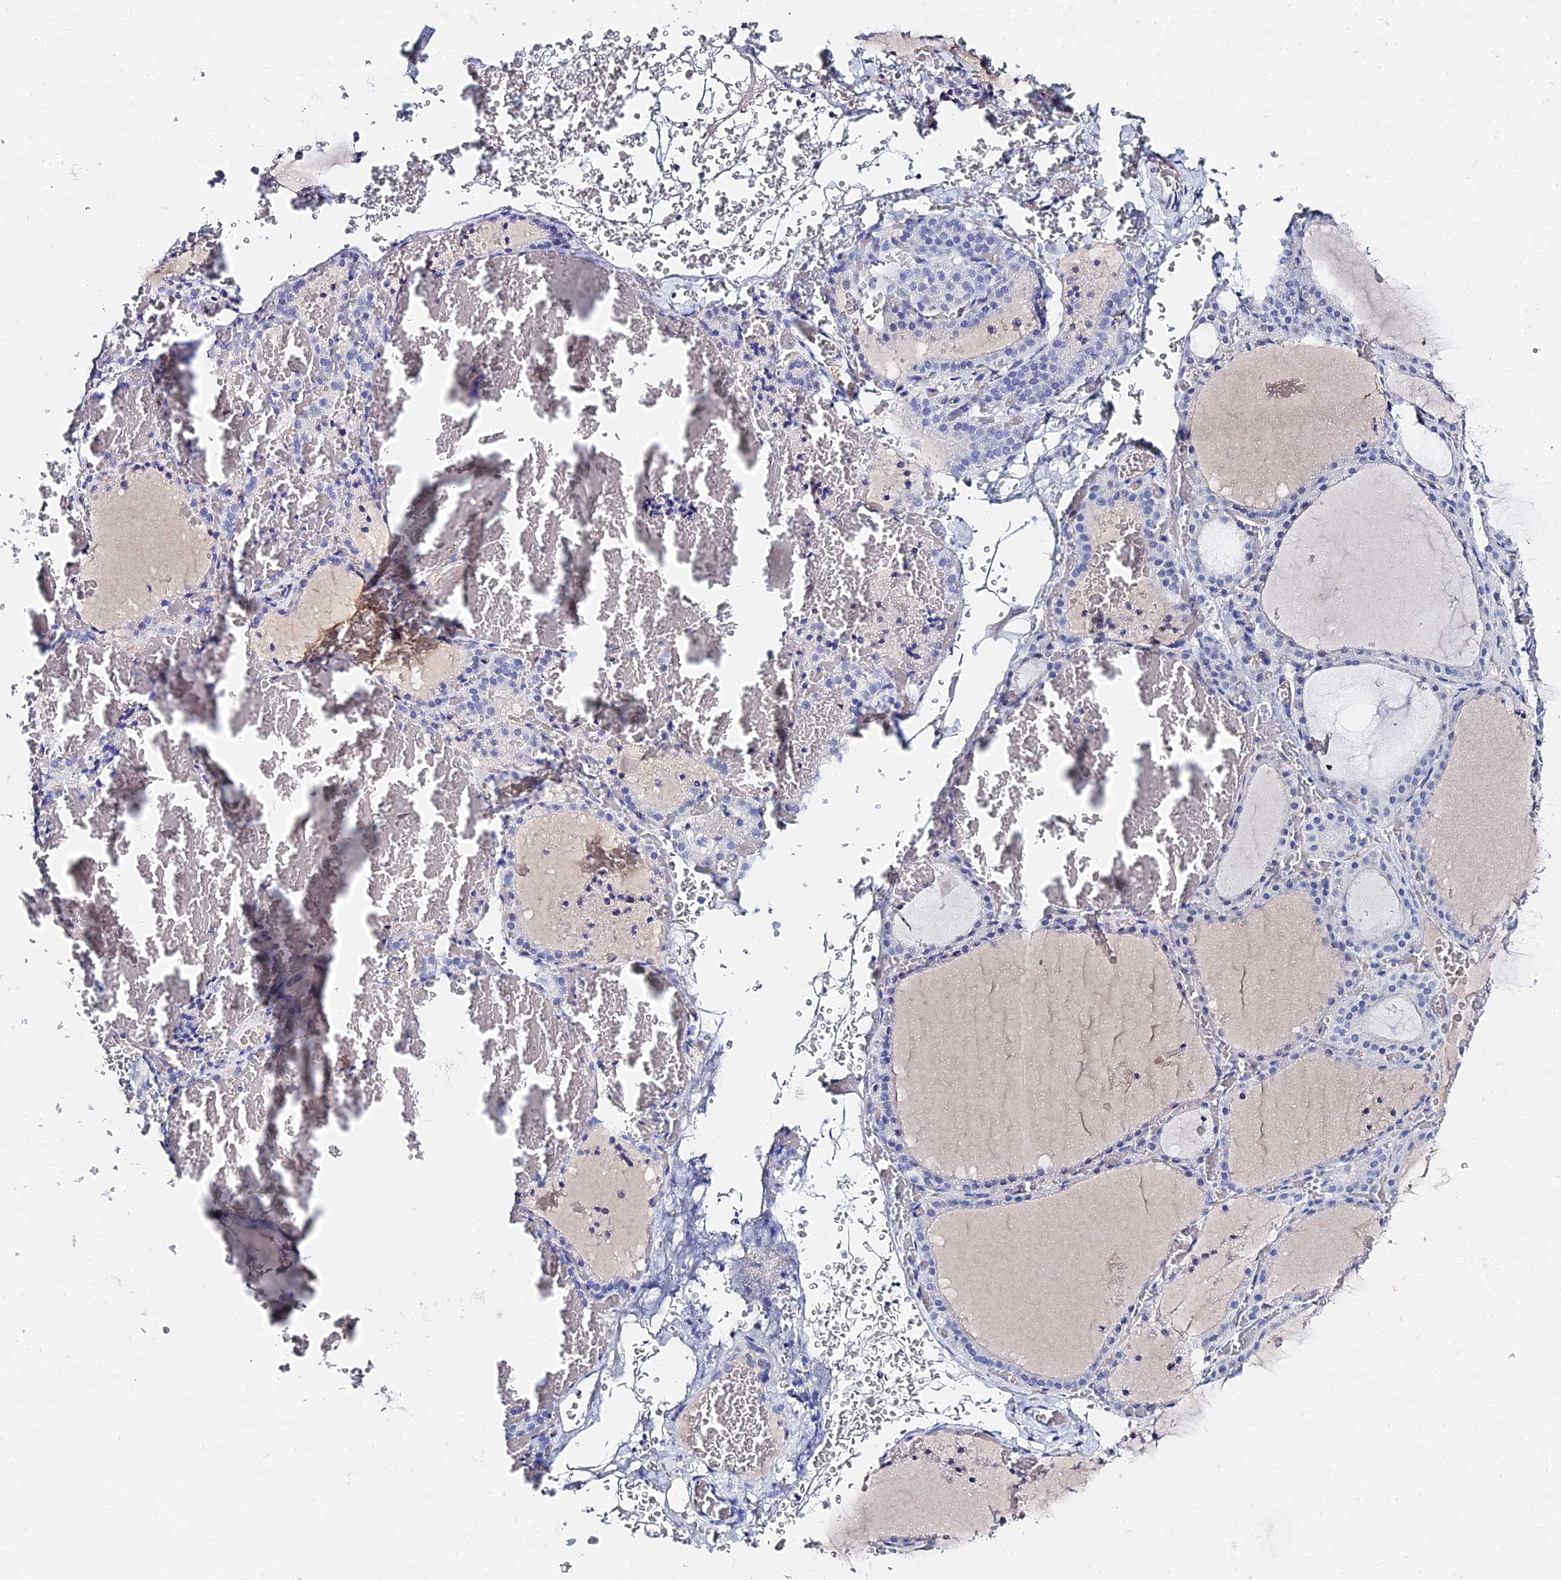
{"staining": {"intensity": "negative", "quantity": "none", "location": "none"}, "tissue": "thyroid gland", "cell_type": "Glandular cells", "image_type": "normal", "snomed": [{"axis": "morphology", "description": "Normal tissue, NOS"}, {"axis": "topography", "description": "Thyroid gland"}], "caption": "High magnification brightfield microscopy of benign thyroid gland stained with DAB (3,3'-diaminobenzidine) (brown) and counterstained with hematoxylin (blue): glandular cells show no significant positivity. (Stains: DAB immunohistochemistry with hematoxylin counter stain, Microscopy: brightfield microscopy at high magnification).", "gene": "KRT17", "patient": {"sex": "female", "age": 39}}